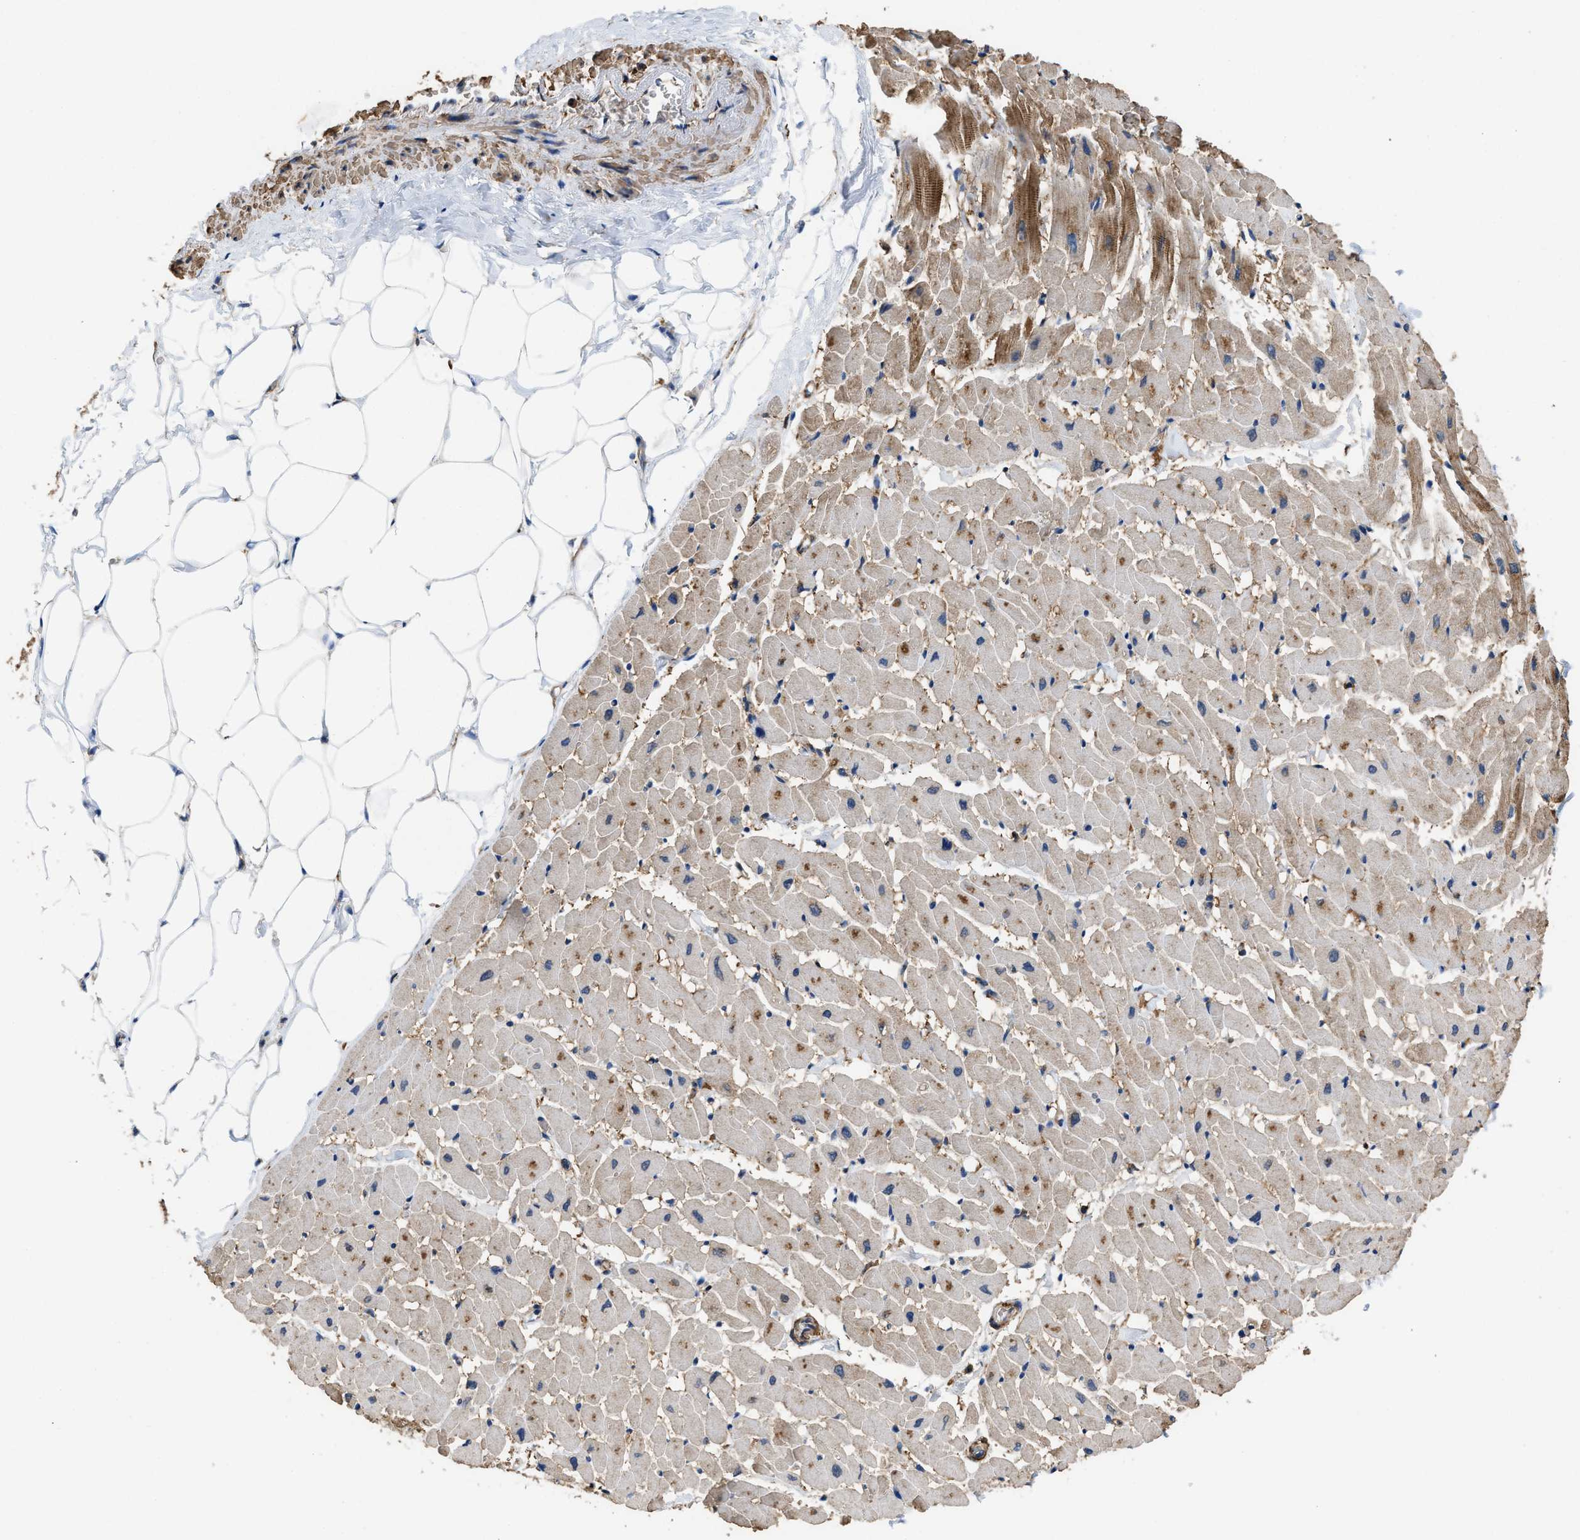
{"staining": {"intensity": "moderate", "quantity": ">75%", "location": "cytoplasmic/membranous"}, "tissue": "heart muscle", "cell_type": "Cardiomyocytes", "image_type": "normal", "snomed": [{"axis": "morphology", "description": "Normal tissue, NOS"}, {"axis": "topography", "description": "Heart"}], "caption": "IHC of normal human heart muscle exhibits medium levels of moderate cytoplasmic/membranous staining in approximately >75% of cardiomyocytes.", "gene": "LINGO2", "patient": {"sex": "female", "age": 19}}